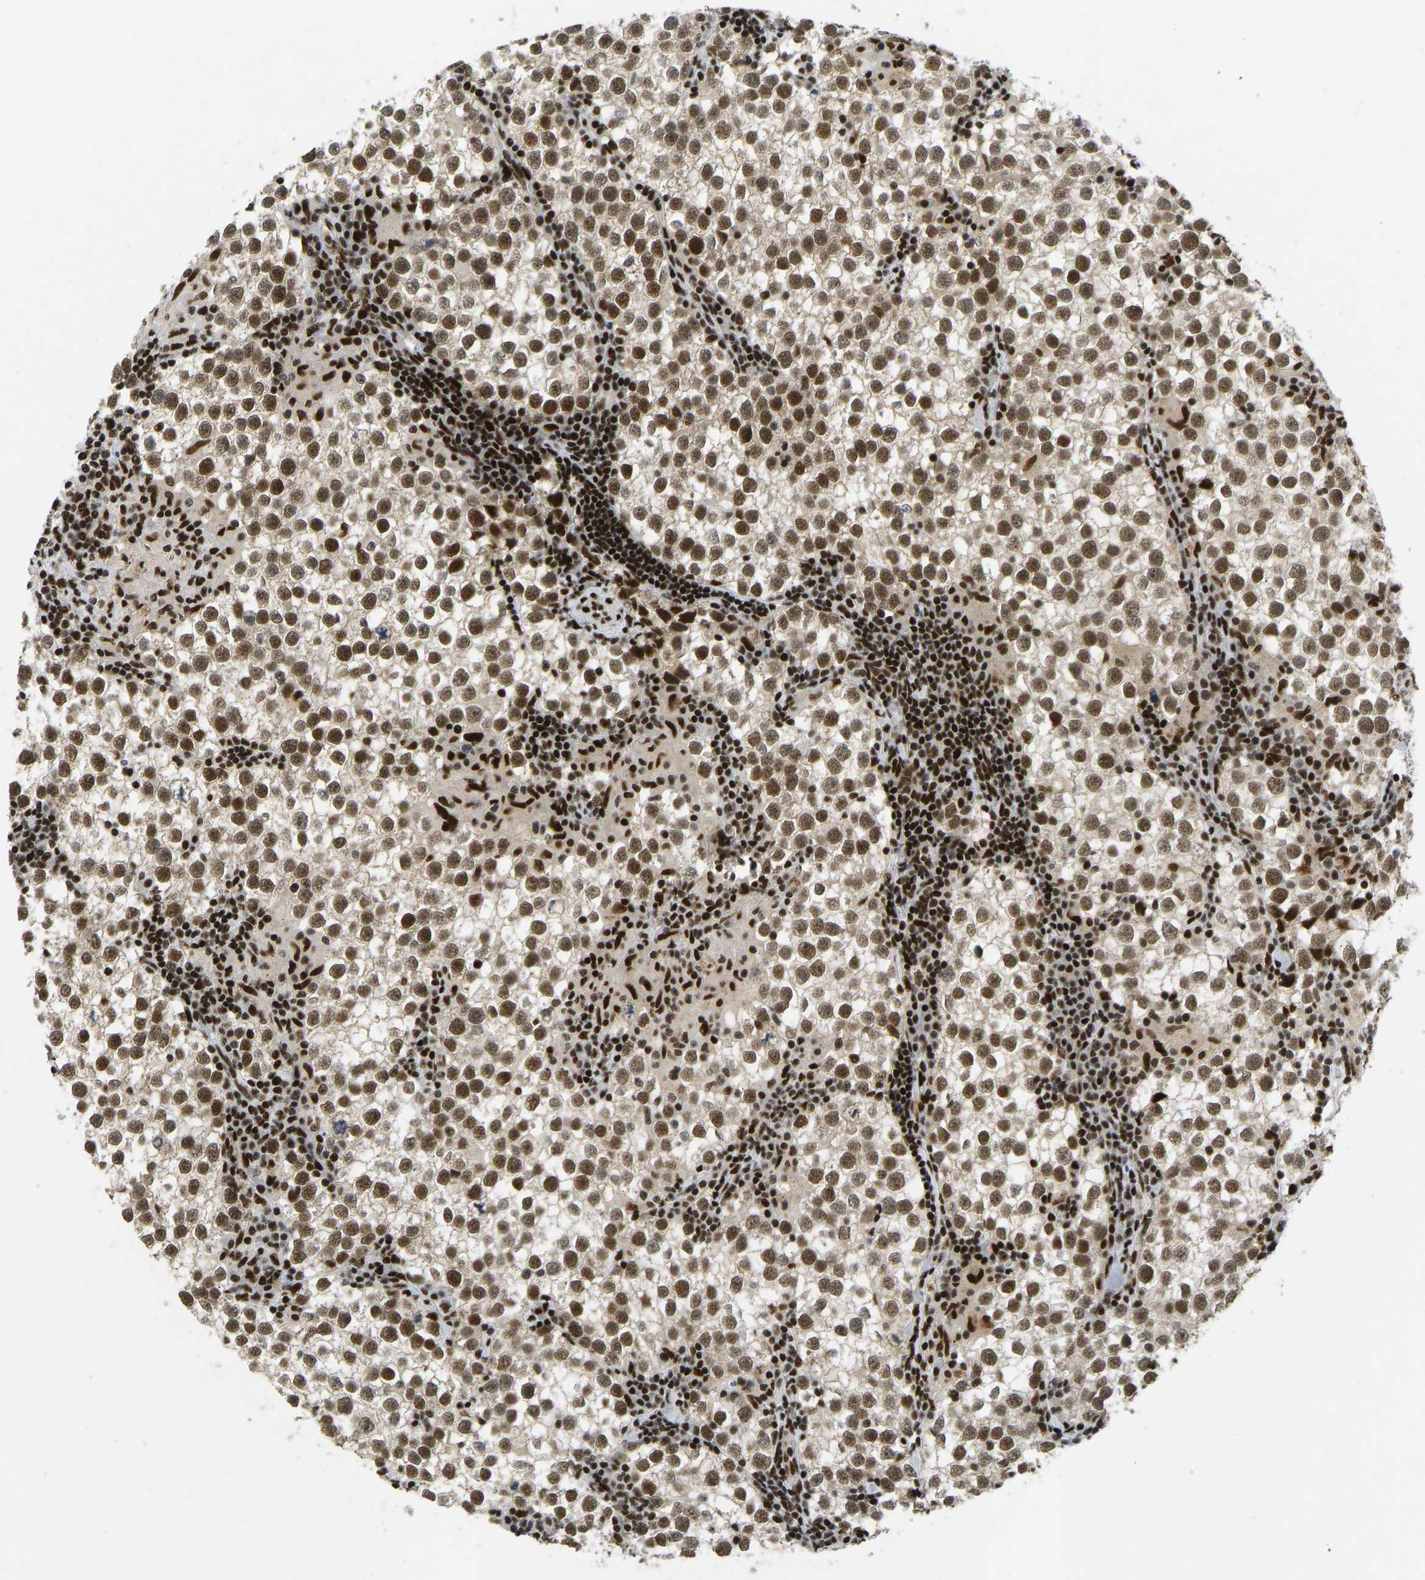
{"staining": {"intensity": "strong", "quantity": ">75%", "location": "nuclear"}, "tissue": "testis cancer", "cell_type": "Tumor cells", "image_type": "cancer", "snomed": [{"axis": "morphology", "description": "Seminoma, NOS"}, {"axis": "morphology", "description": "Carcinoma, Embryonal, NOS"}, {"axis": "topography", "description": "Testis"}], "caption": "Strong nuclear protein expression is appreciated in about >75% of tumor cells in testis embryonal carcinoma. (DAB (3,3'-diaminobenzidine) IHC with brightfield microscopy, high magnification).", "gene": "FOXK1", "patient": {"sex": "male", "age": 36}}